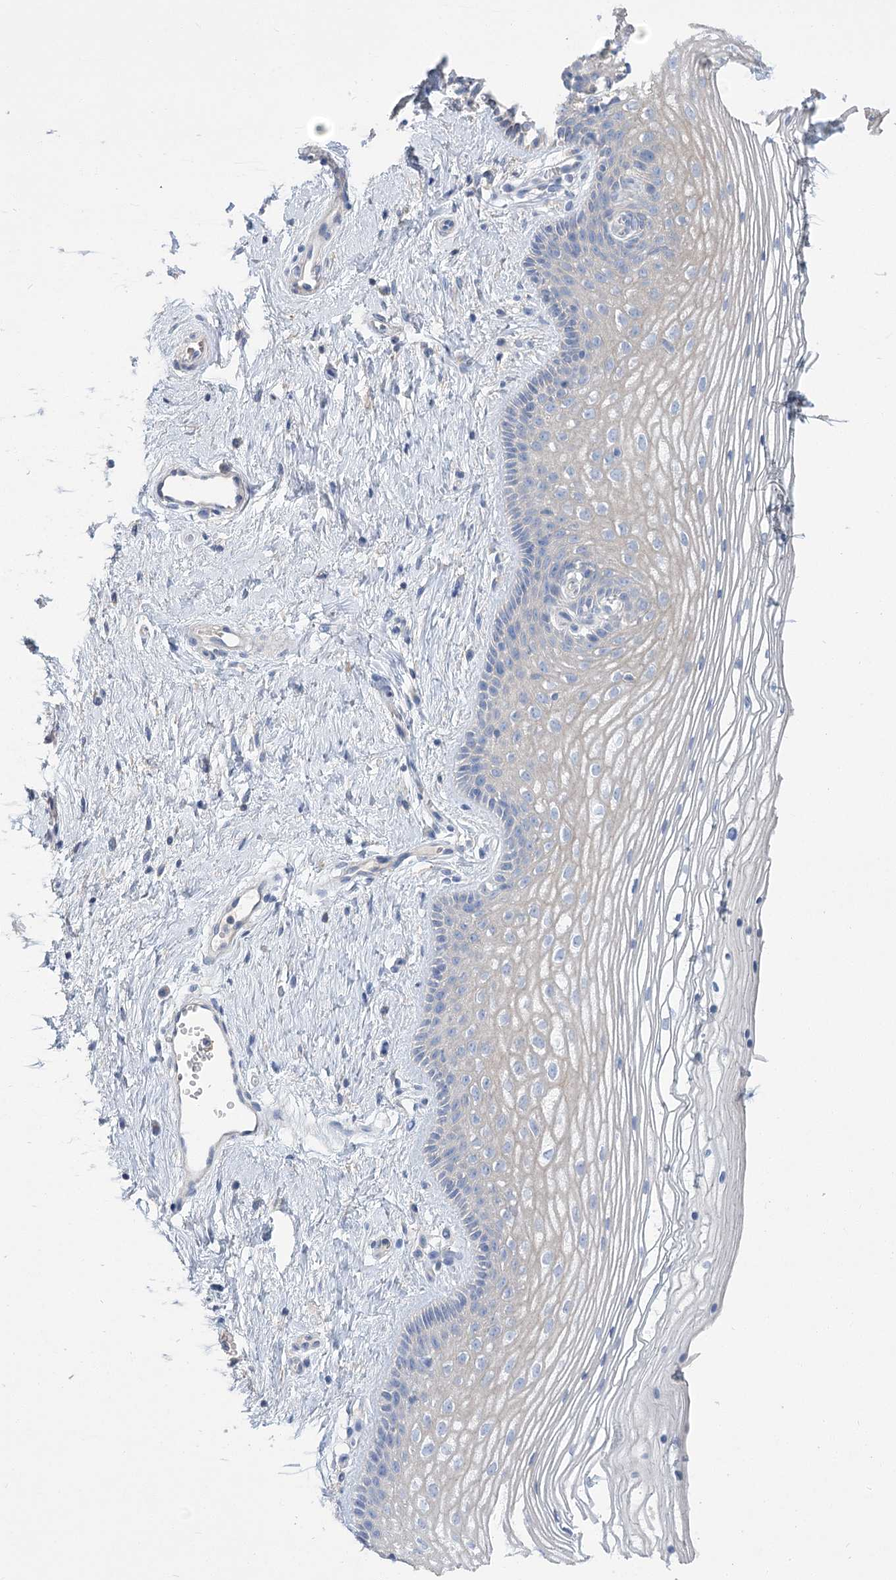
{"staining": {"intensity": "negative", "quantity": "none", "location": "none"}, "tissue": "vagina", "cell_type": "Squamous epithelial cells", "image_type": "normal", "snomed": [{"axis": "morphology", "description": "Normal tissue, NOS"}, {"axis": "topography", "description": "Vagina"}], "caption": "Unremarkable vagina was stained to show a protein in brown. There is no significant staining in squamous epithelial cells.", "gene": "SLC9A3", "patient": {"sex": "female", "age": 46}}